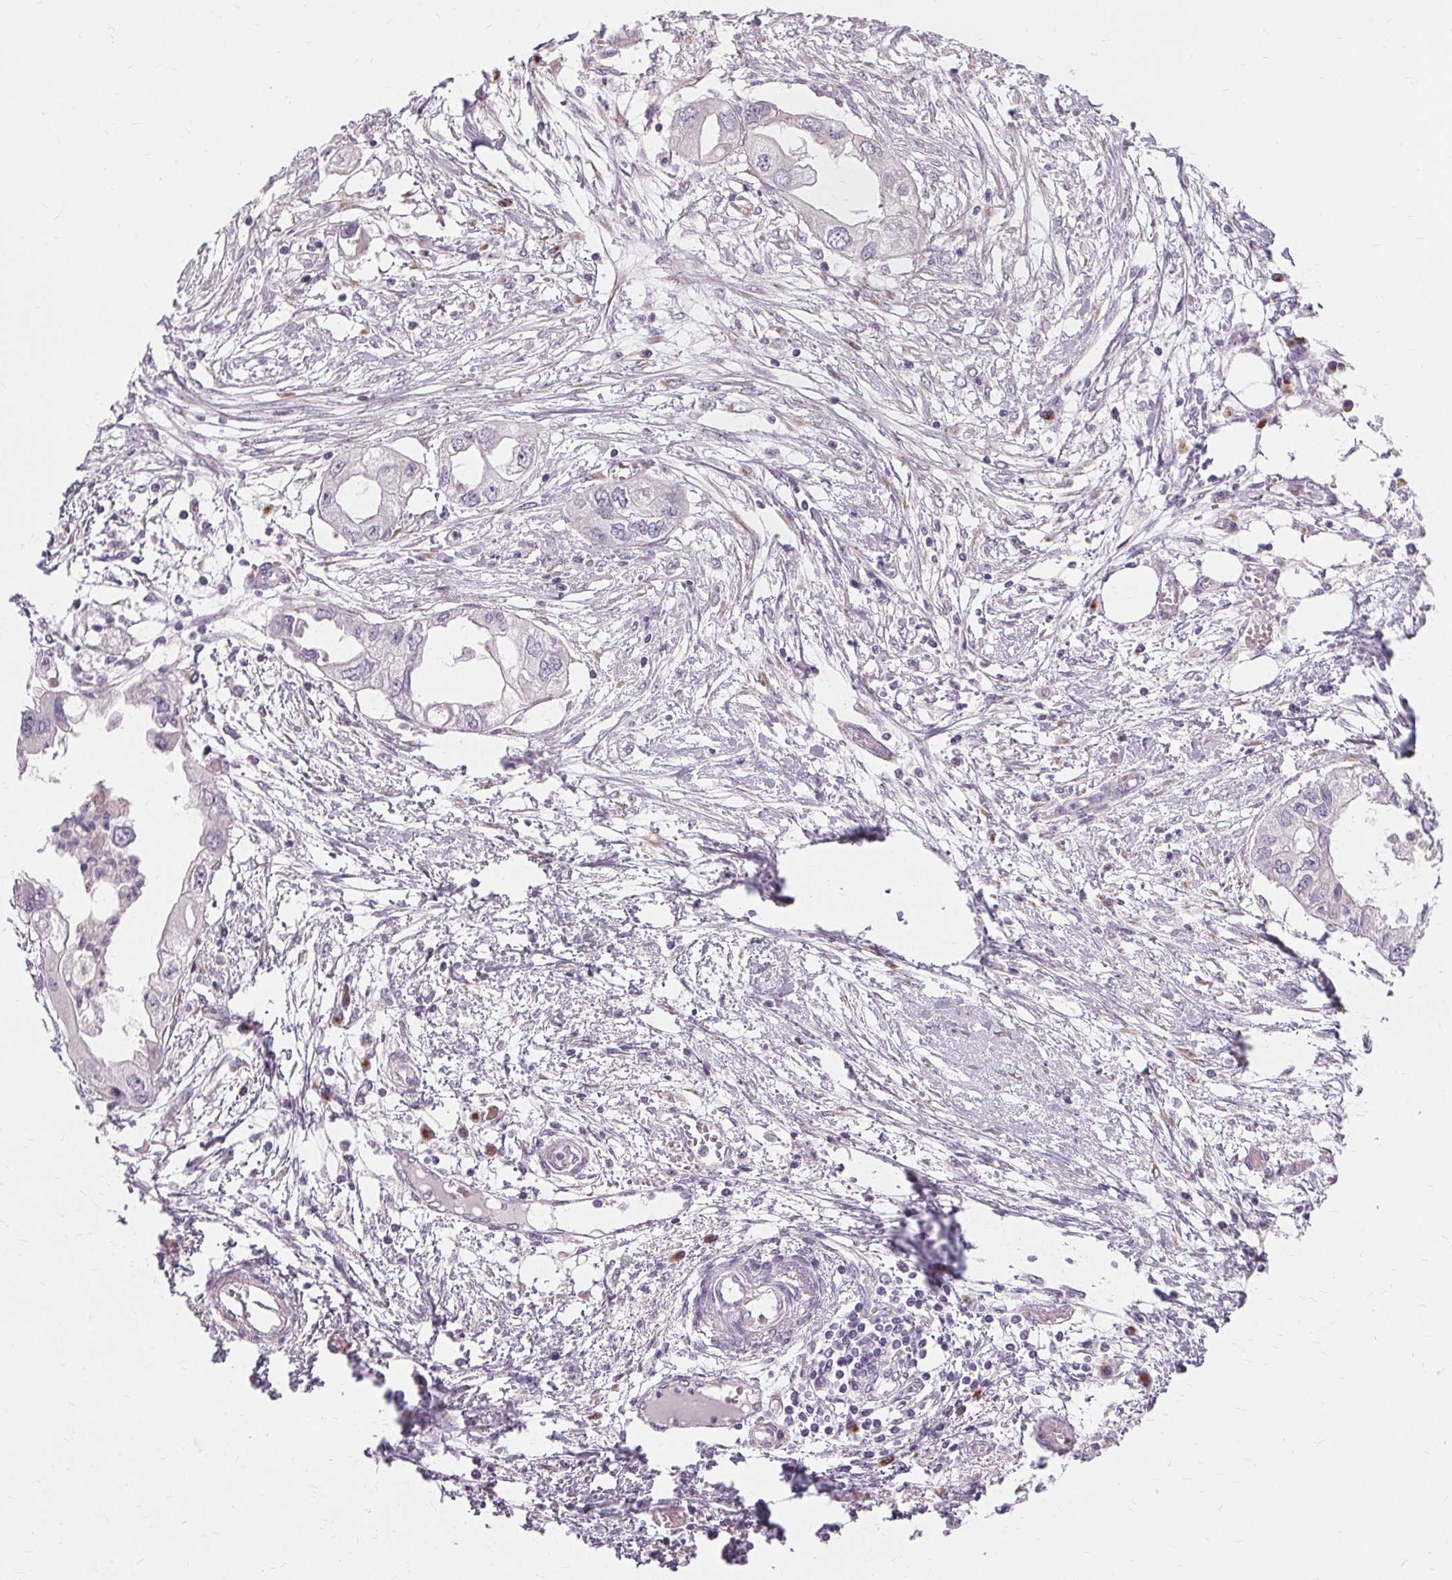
{"staining": {"intensity": "negative", "quantity": "none", "location": "none"}, "tissue": "endometrial cancer", "cell_type": "Tumor cells", "image_type": "cancer", "snomed": [{"axis": "morphology", "description": "Adenocarcinoma, NOS"}, {"axis": "morphology", "description": "Adenocarcinoma, metastatic, NOS"}, {"axis": "topography", "description": "Adipose tissue"}, {"axis": "topography", "description": "Endometrium"}], "caption": "Micrograph shows no protein staining in tumor cells of adenocarcinoma (endometrial) tissue.", "gene": "FCRL3", "patient": {"sex": "female", "age": 67}}